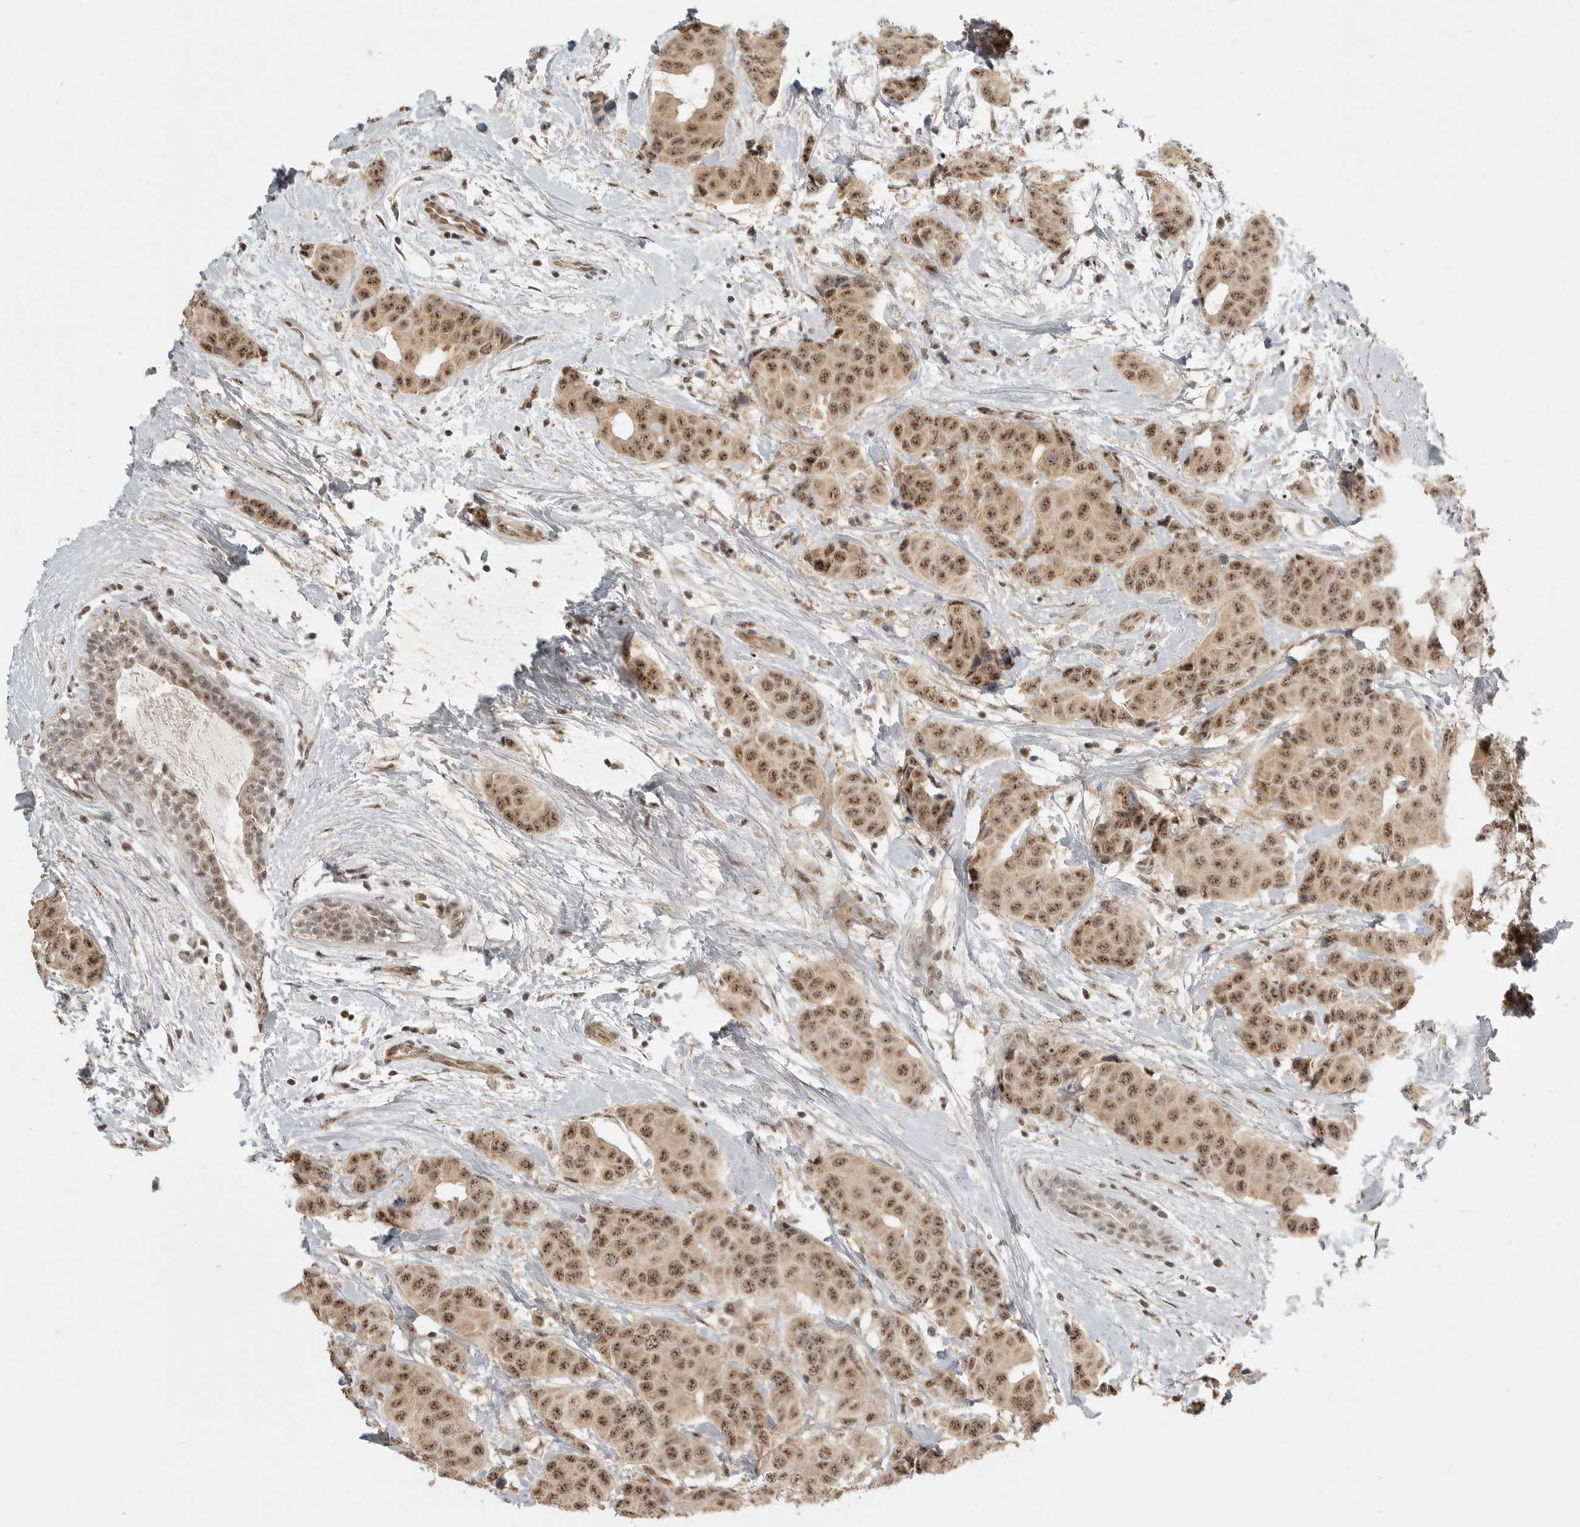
{"staining": {"intensity": "strong", "quantity": ">75%", "location": "cytoplasmic/membranous,nuclear"}, "tissue": "breast cancer", "cell_type": "Tumor cells", "image_type": "cancer", "snomed": [{"axis": "morphology", "description": "Normal tissue, NOS"}, {"axis": "morphology", "description": "Duct carcinoma"}, {"axis": "topography", "description": "Breast"}], "caption": "The micrograph demonstrates staining of breast cancer, revealing strong cytoplasmic/membranous and nuclear protein staining (brown color) within tumor cells. (brown staining indicates protein expression, while blue staining denotes nuclei).", "gene": "POMP", "patient": {"sex": "female", "age": 39}}